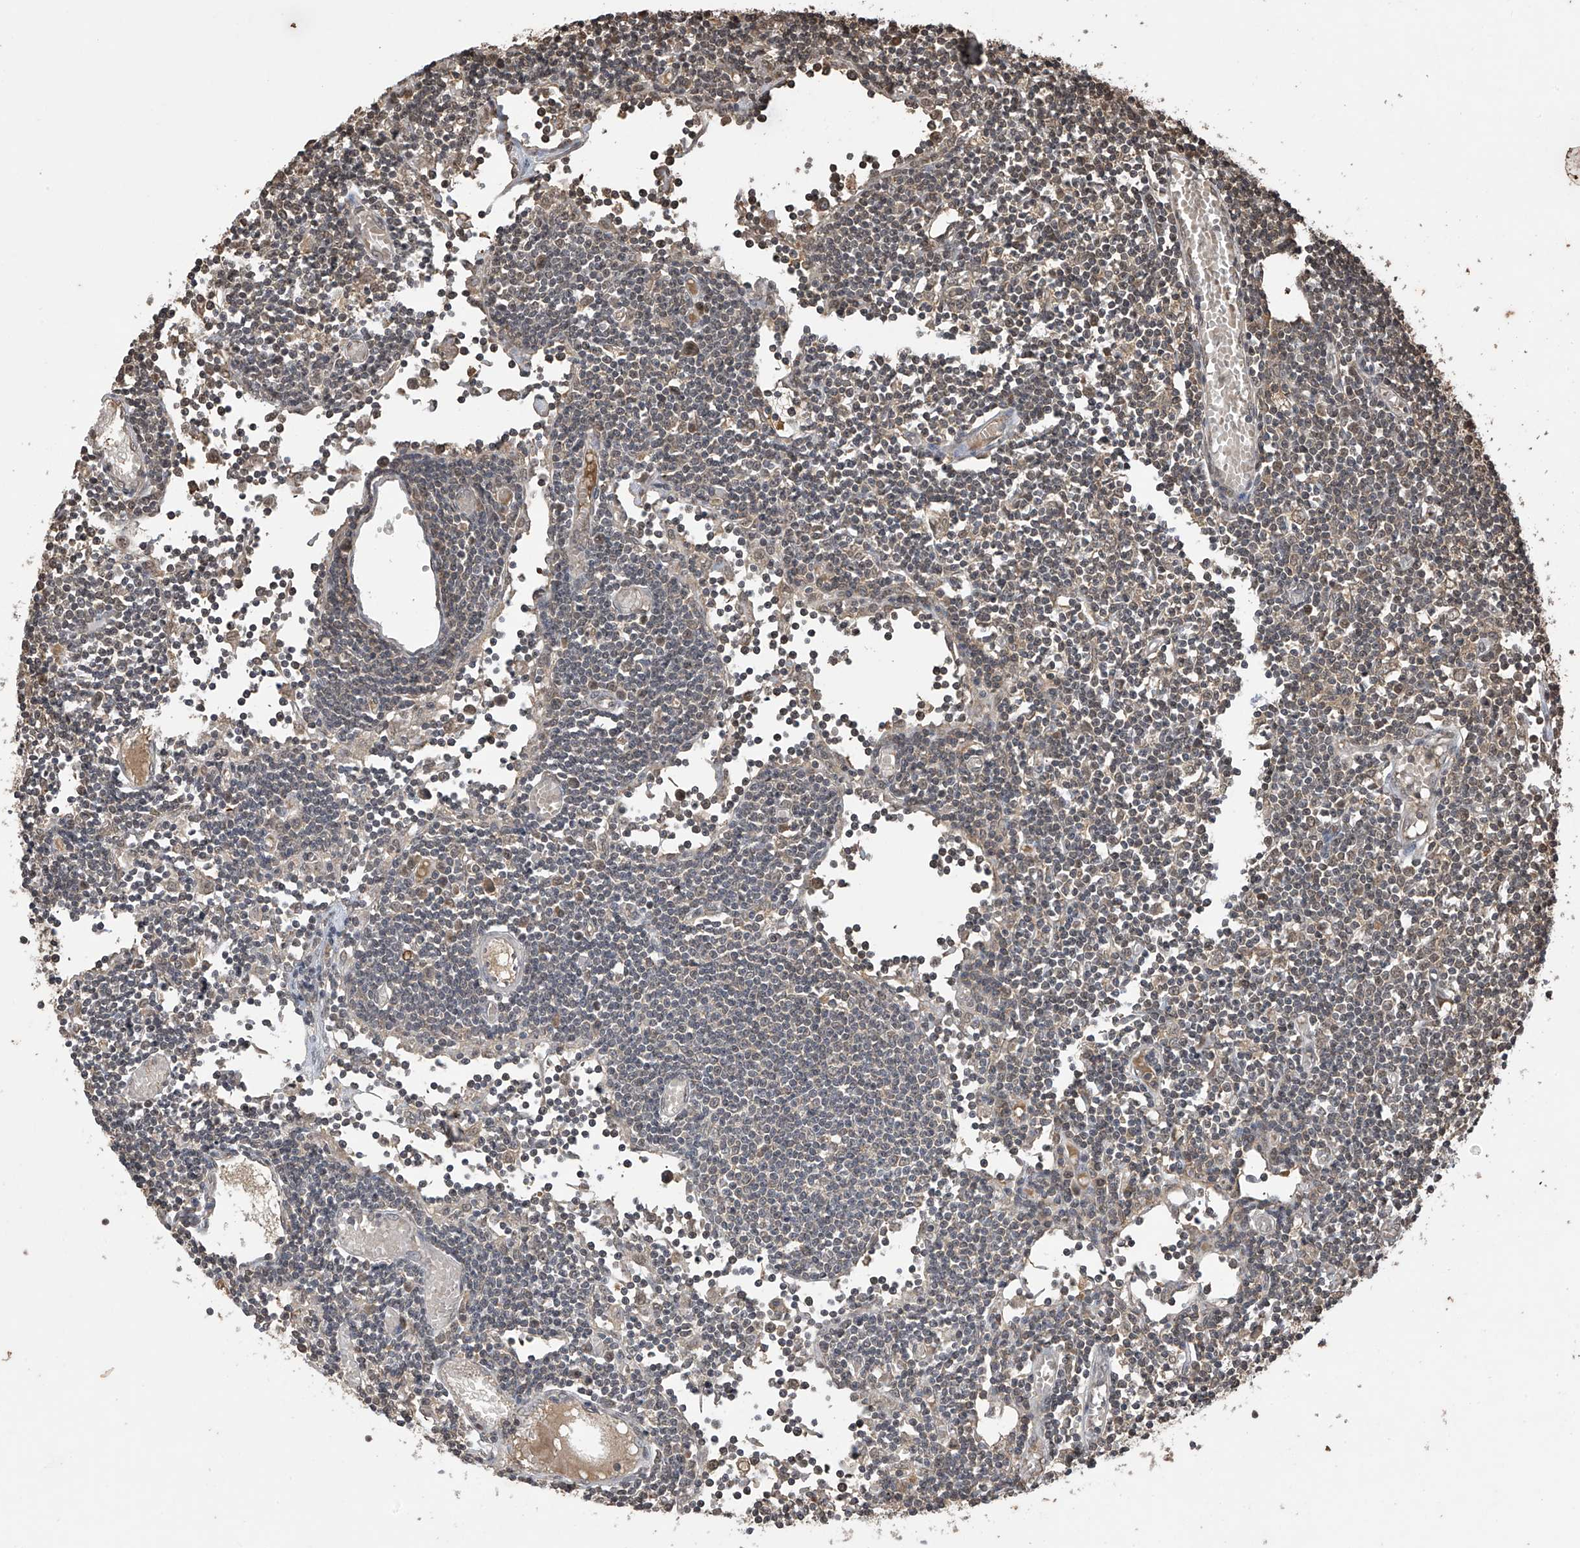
{"staining": {"intensity": "weak", "quantity": "25%-75%", "location": "cytoplasmic/membranous"}, "tissue": "lymph node", "cell_type": "Germinal center cells", "image_type": "normal", "snomed": [{"axis": "morphology", "description": "Normal tissue, NOS"}, {"axis": "topography", "description": "Lymph node"}], "caption": "Immunohistochemical staining of normal human lymph node displays low levels of weak cytoplasmic/membranous staining in approximately 25%-75% of germinal center cells.", "gene": "PNPT1", "patient": {"sex": "female", "age": 11}}